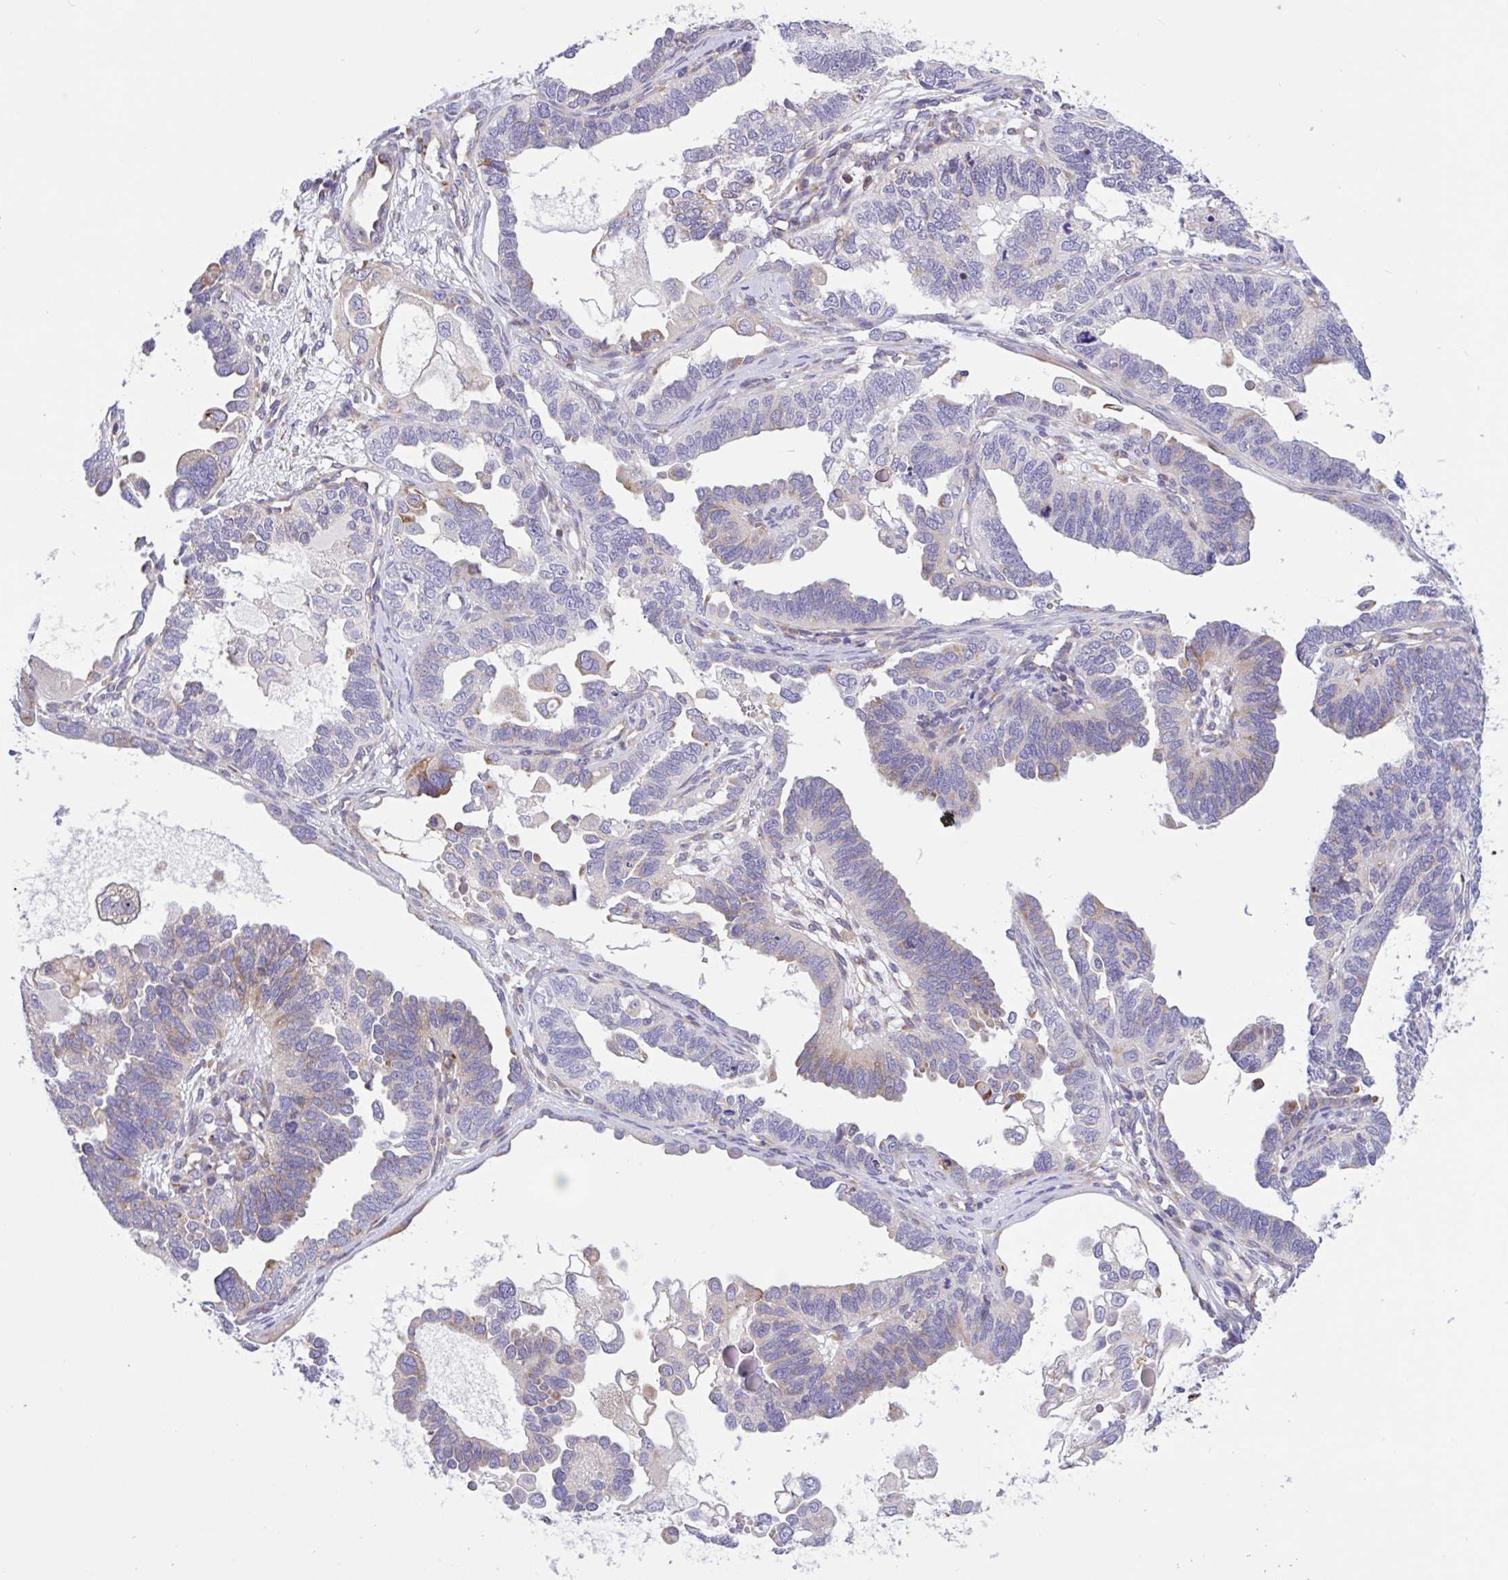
{"staining": {"intensity": "weak", "quantity": "<25%", "location": "cytoplasmic/membranous"}, "tissue": "ovarian cancer", "cell_type": "Tumor cells", "image_type": "cancer", "snomed": [{"axis": "morphology", "description": "Cystadenocarcinoma, serous, NOS"}, {"axis": "topography", "description": "Ovary"}], "caption": "There is no significant positivity in tumor cells of serous cystadenocarcinoma (ovarian).", "gene": "DSC3", "patient": {"sex": "female", "age": 51}}